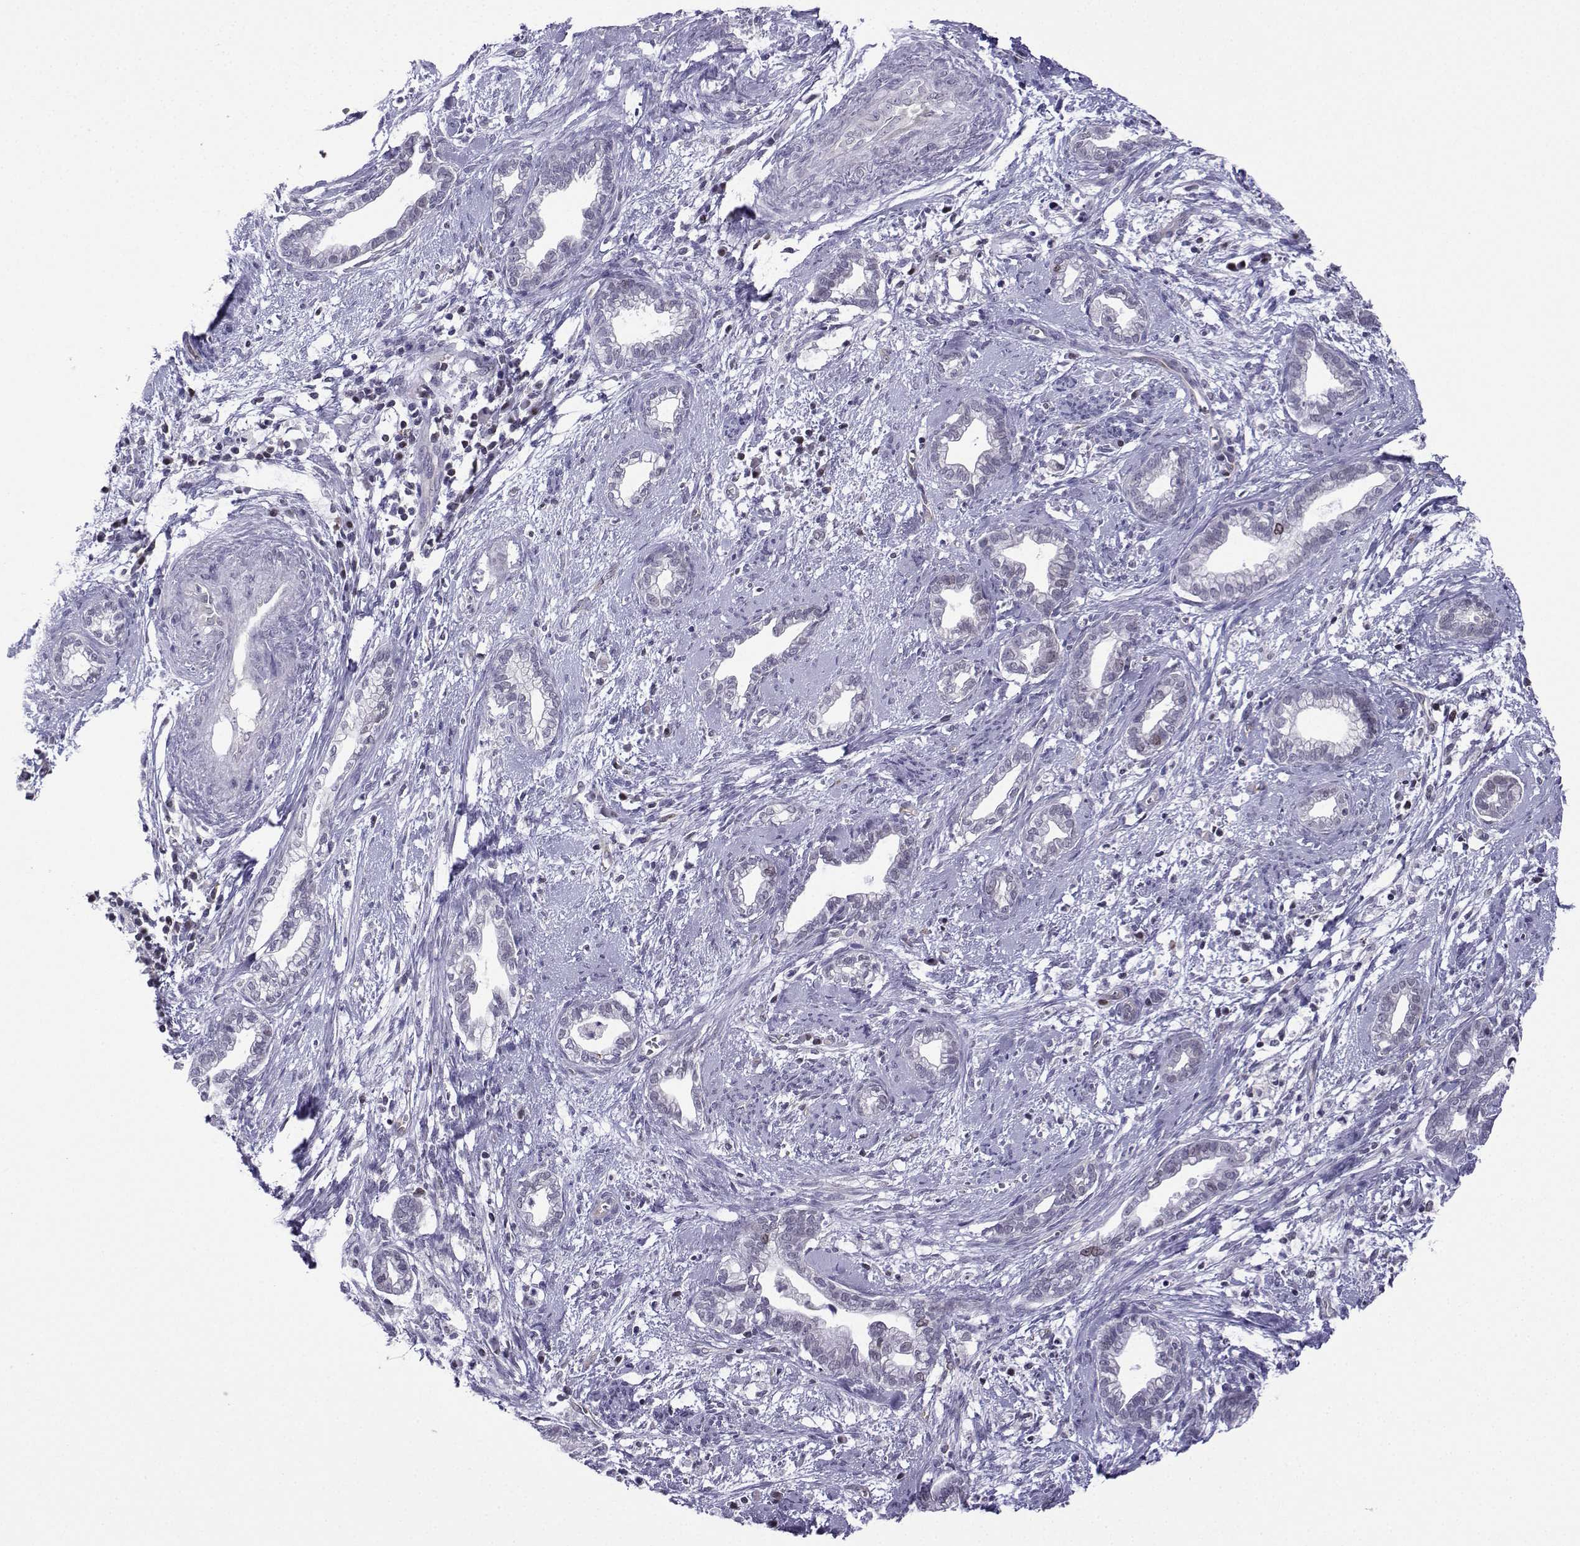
{"staining": {"intensity": "negative", "quantity": "none", "location": "none"}, "tissue": "cervical cancer", "cell_type": "Tumor cells", "image_type": "cancer", "snomed": [{"axis": "morphology", "description": "Adenocarcinoma, NOS"}, {"axis": "topography", "description": "Cervix"}], "caption": "This histopathology image is of cervical cancer (adenocarcinoma) stained with immunohistochemistry to label a protein in brown with the nuclei are counter-stained blue. There is no positivity in tumor cells.", "gene": "INCENP", "patient": {"sex": "female", "age": 62}}